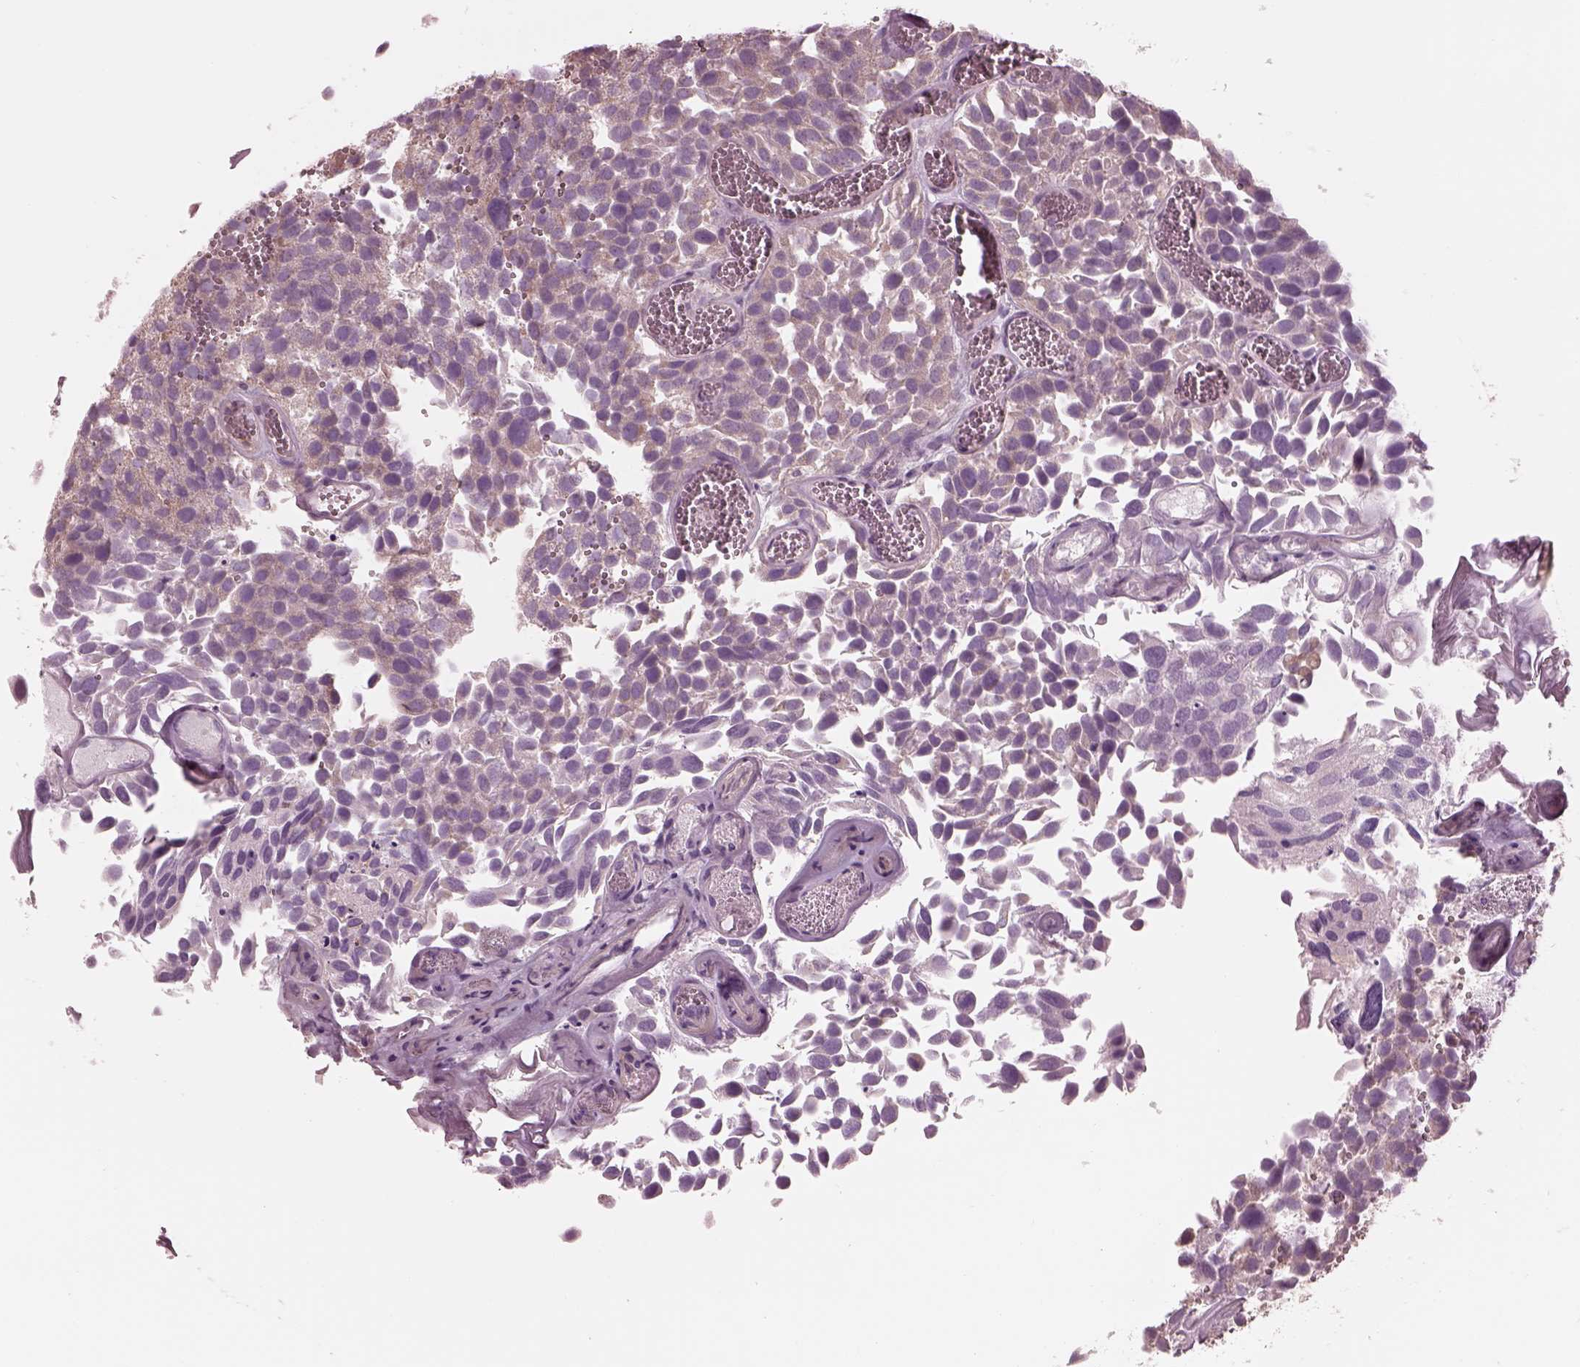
{"staining": {"intensity": "weak", "quantity": "<25%", "location": "cytoplasmic/membranous"}, "tissue": "urothelial cancer", "cell_type": "Tumor cells", "image_type": "cancer", "snomed": [{"axis": "morphology", "description": "Urothelial carcinoma, Low grade"}, {"axis": "topography", "description": "Urinary bladder"}], "caption": "A high-resolution image shows immunohistochemistry (IHC) staining of low-grade urothelial carcinoma, which demonstrates no significant expression in tumor cells. (Stains: DAB (3,3'-diaminobenzidine) IHC with hematoxylin counter stain, Microscopy: brightfield microscopy at high magnification).", "gene": "STK33", "patient": {"sex": "female", "age": 69}}